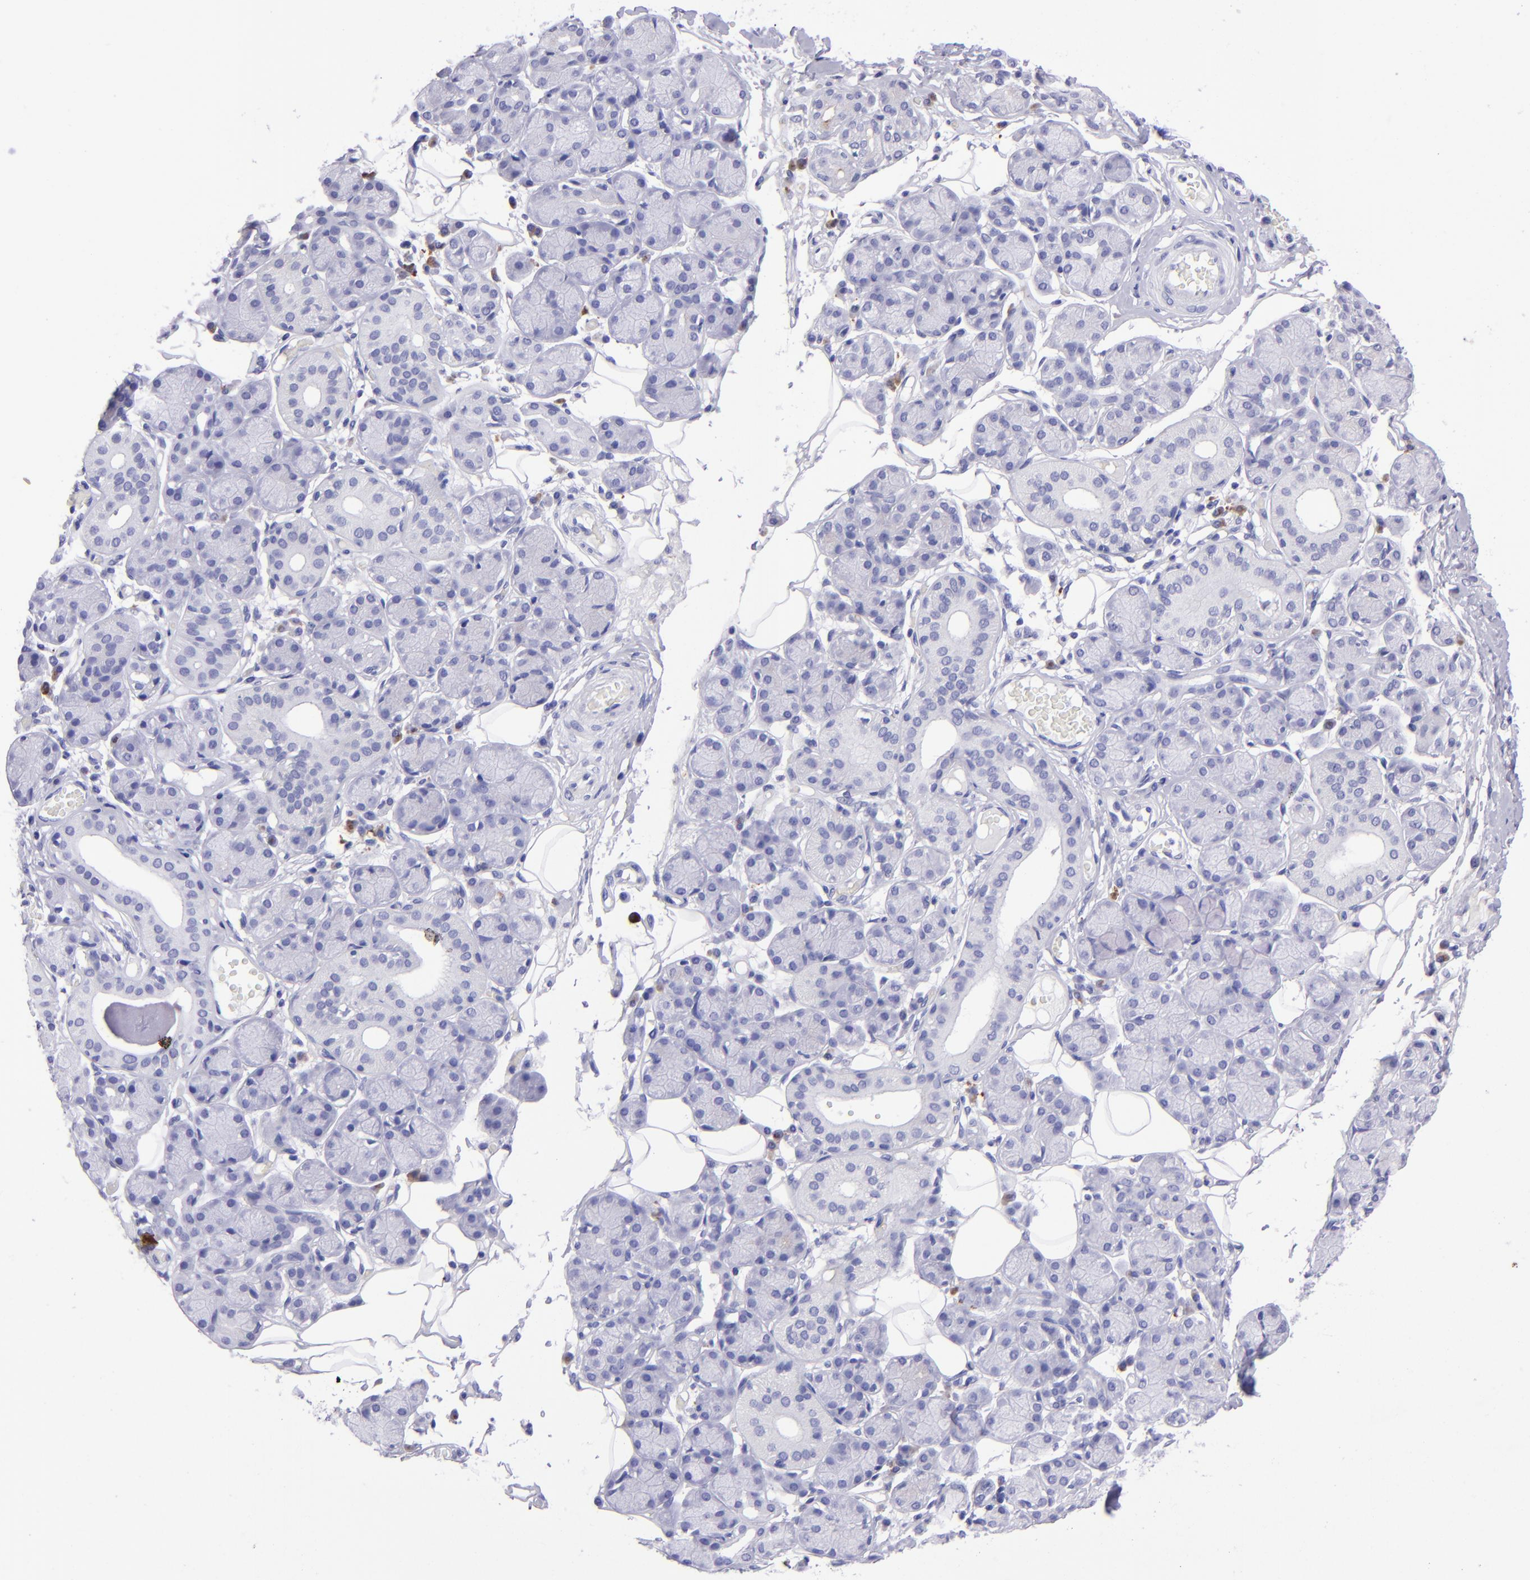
{"staining": {"intensity": "negative", "quantity": "none", "location": "none"}, "tissue": "salivary gland", "cell_type": "Glandular cells", "image_type": "normal", "snomed": [{"axis": "morphology", "description": "Normal tissue, NOS"}, {"axis": "topography", "description": "Salivary gland"}], "caption": "Immunohistochemistry histopathology image of normal salivary gland: salivary gland stained with DAB (3,3'-diaminobenzidine) exhibits no significant protein positivity in glandular cells.", "gene": "TYRP1", "patient": {"sex": "male", "age": 54}}